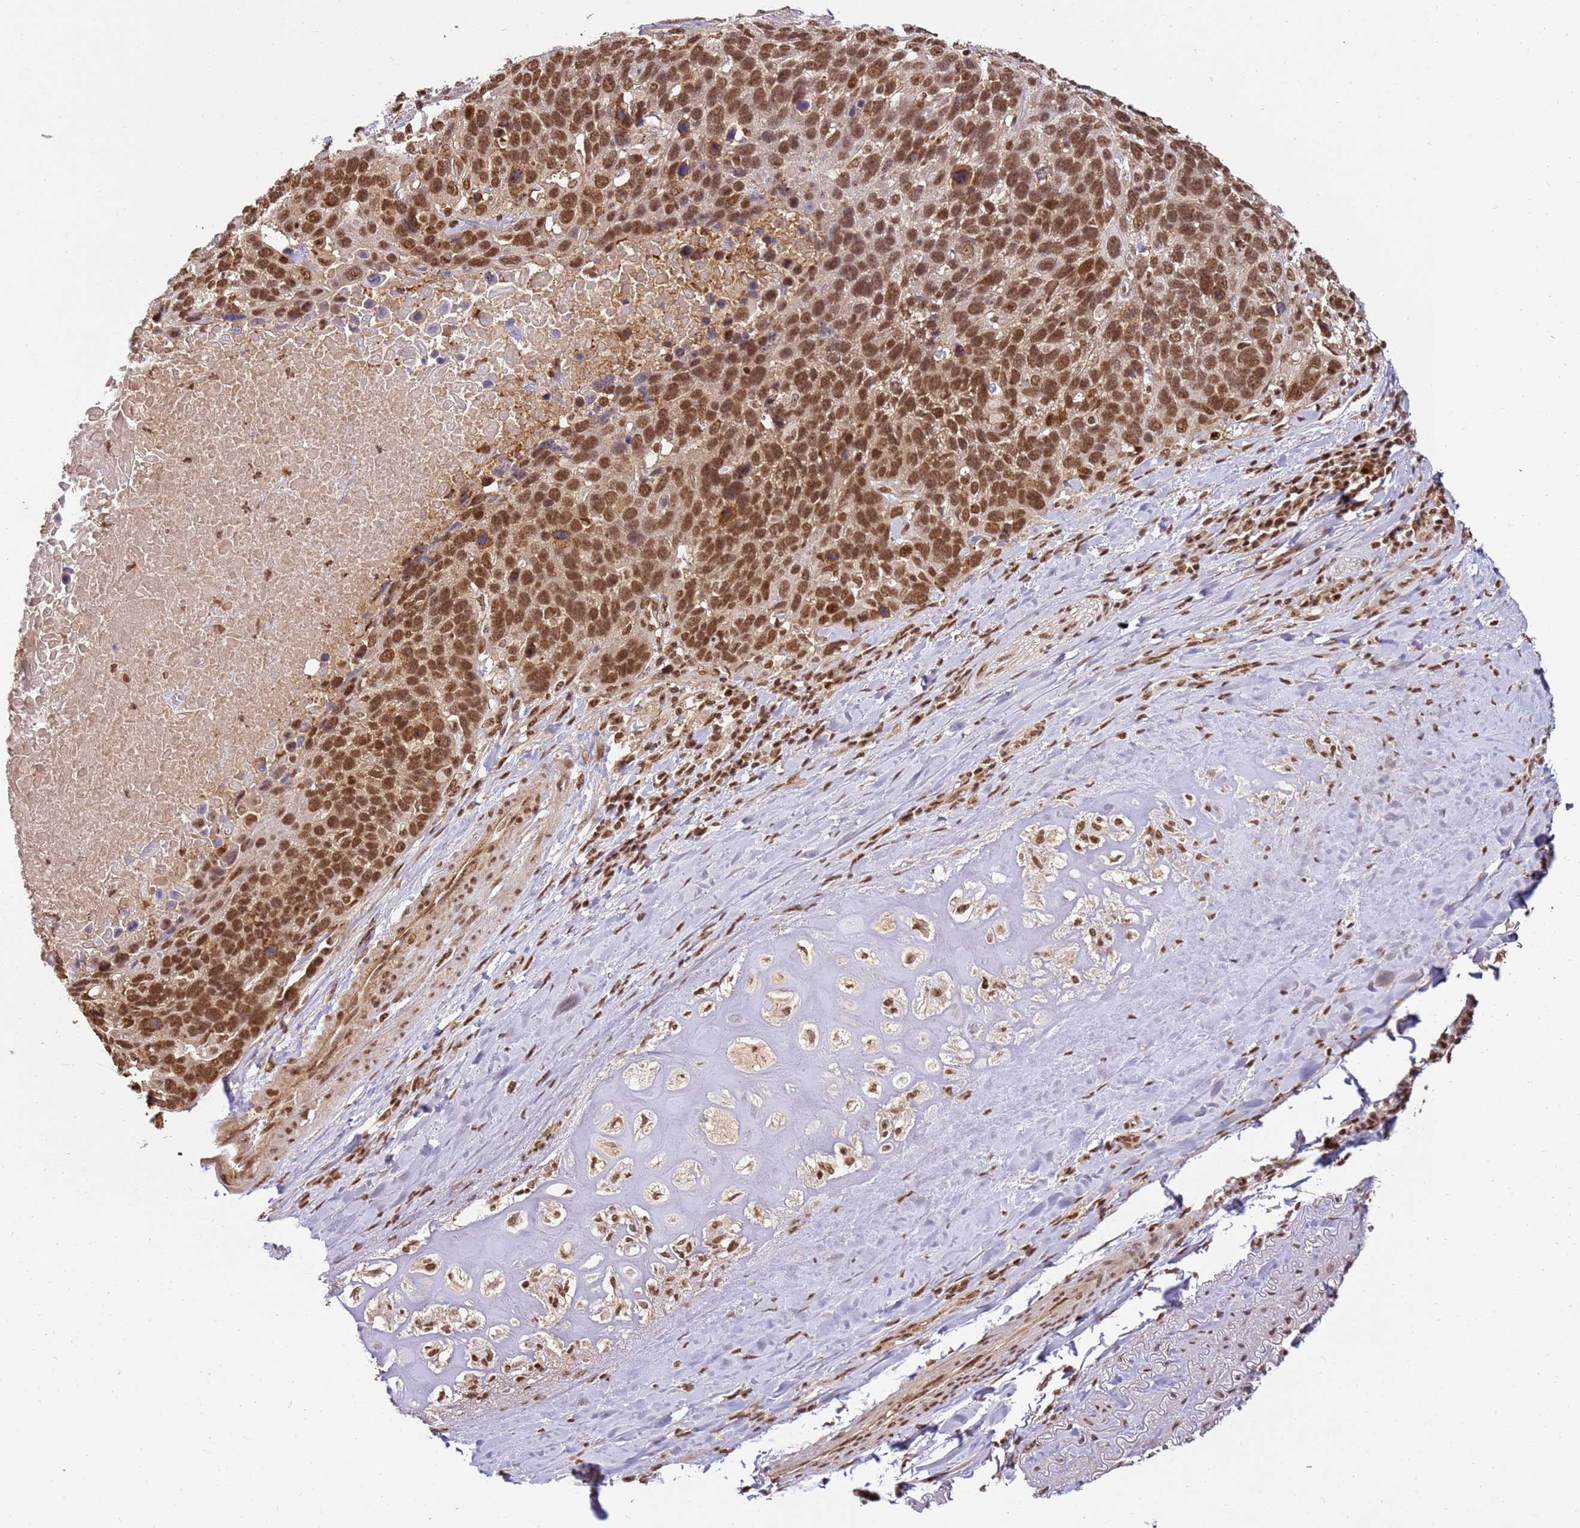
{"staining": {"intensity": "moderate", "quantity": ">75%", "location": "nuclear"}, "tissue": "lung cancer", "cell_type": "Tumor cells", "image_type": "cancer", "snomed": [{"axis": "morphology", "description": "Squamous cell carcinoma, NOS"}, {"axis": "topography", "description": "Lung"}], "caption": "A high-resolution micrograph shows IHC staining of lung cancer, which exhibits moderate nuclear staining in approximately >75% of tumor cells.", "gene": "ZBTB12", "patient": {"sex": "male", "age": 66}}